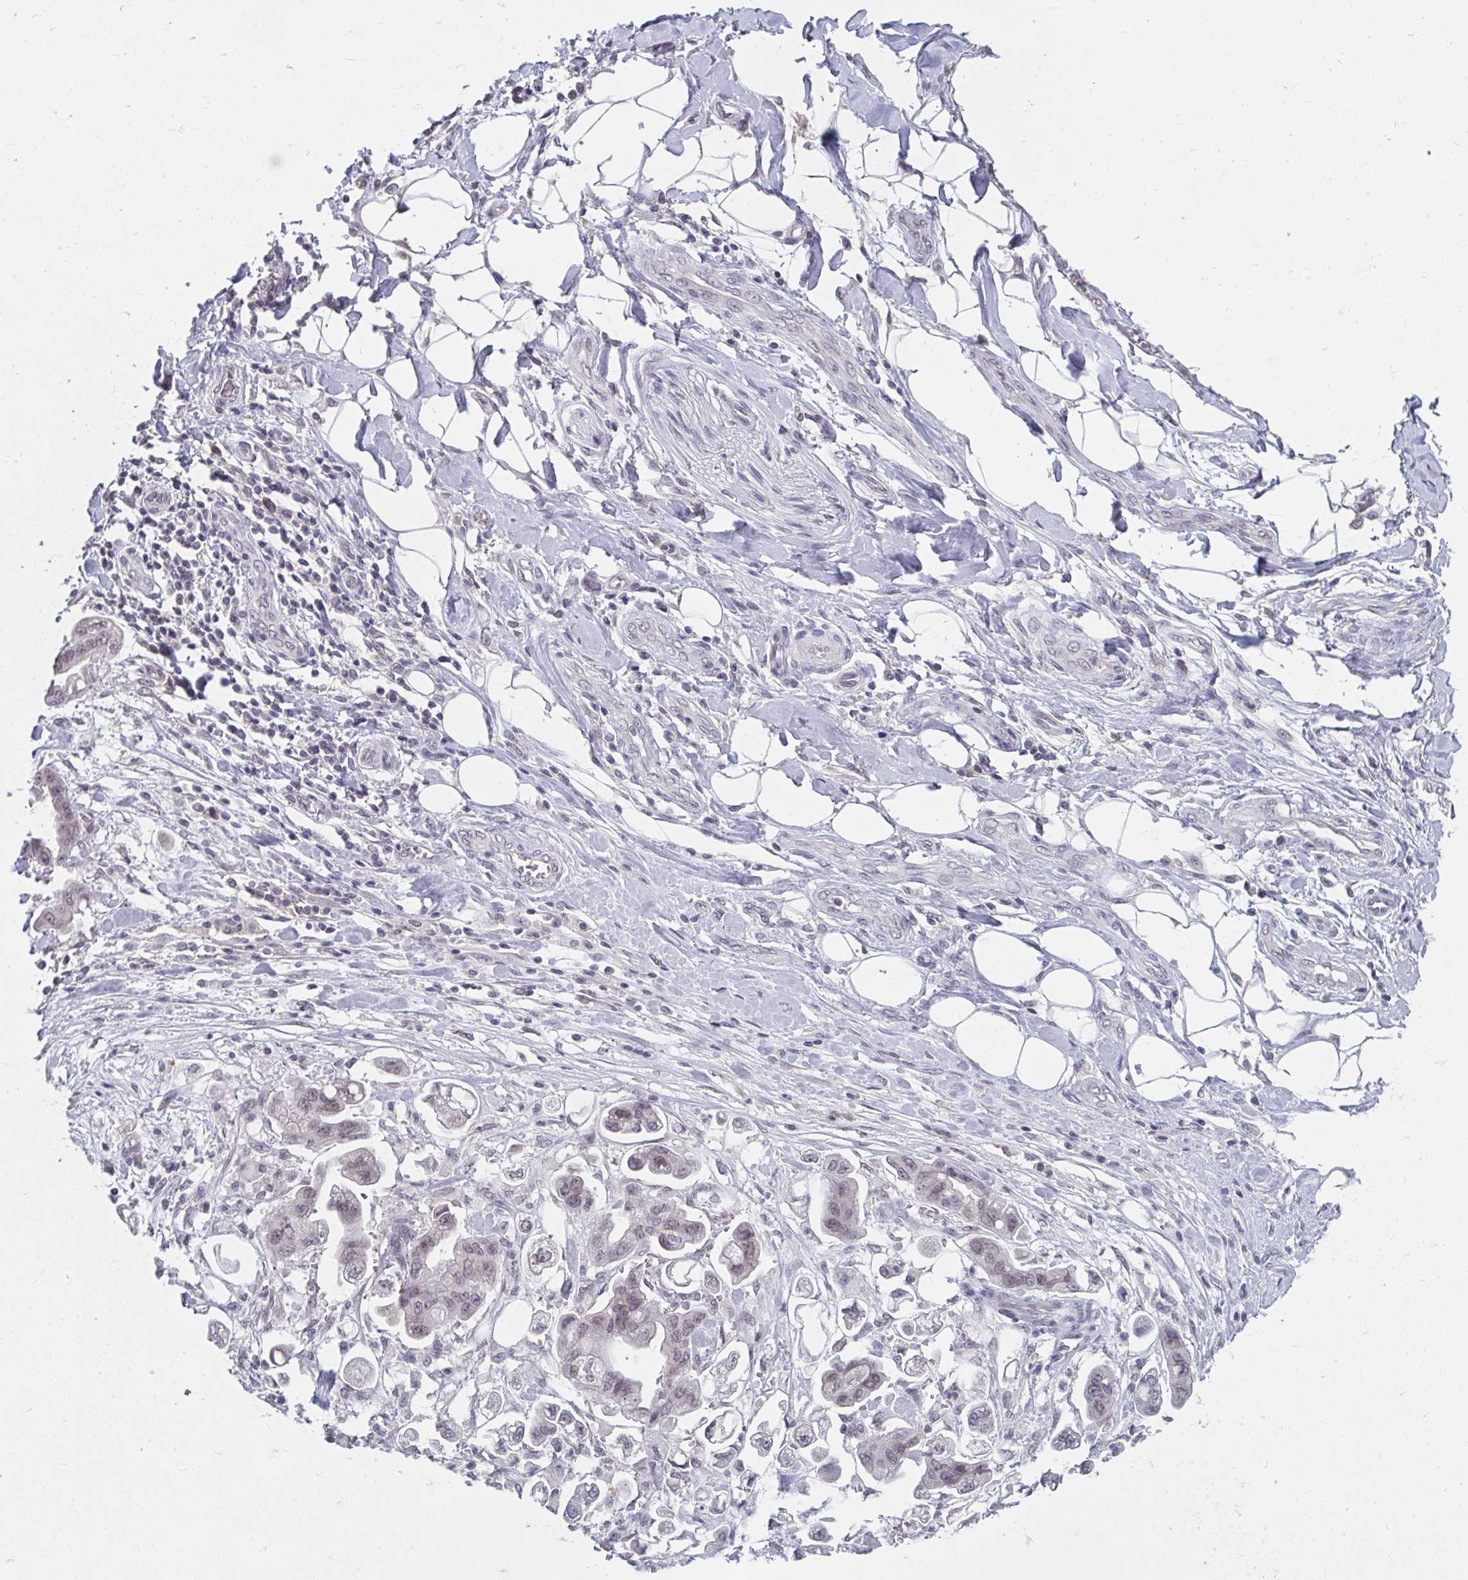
{"staining": {"intensity": "weak", "quantity": "25%-75%", "location": "nuclear"}, "tissue": "stomach cancer", "cell_type": "Tumor cells", "image_type": "cancer", "snomed": [{"axis": "morphology", "description": "Adenocarcinoma, NOS"}, {"axis": "topography", "description": "Stomach"}], "caption": "Immunohistochemical staining of stomach adenocarcinoma shows low levels of weak nuclear protein positivity in about 25%-75% of tumor cells.", "gene": "NUP133", "patient": {"sex": "male", "age": 62}}